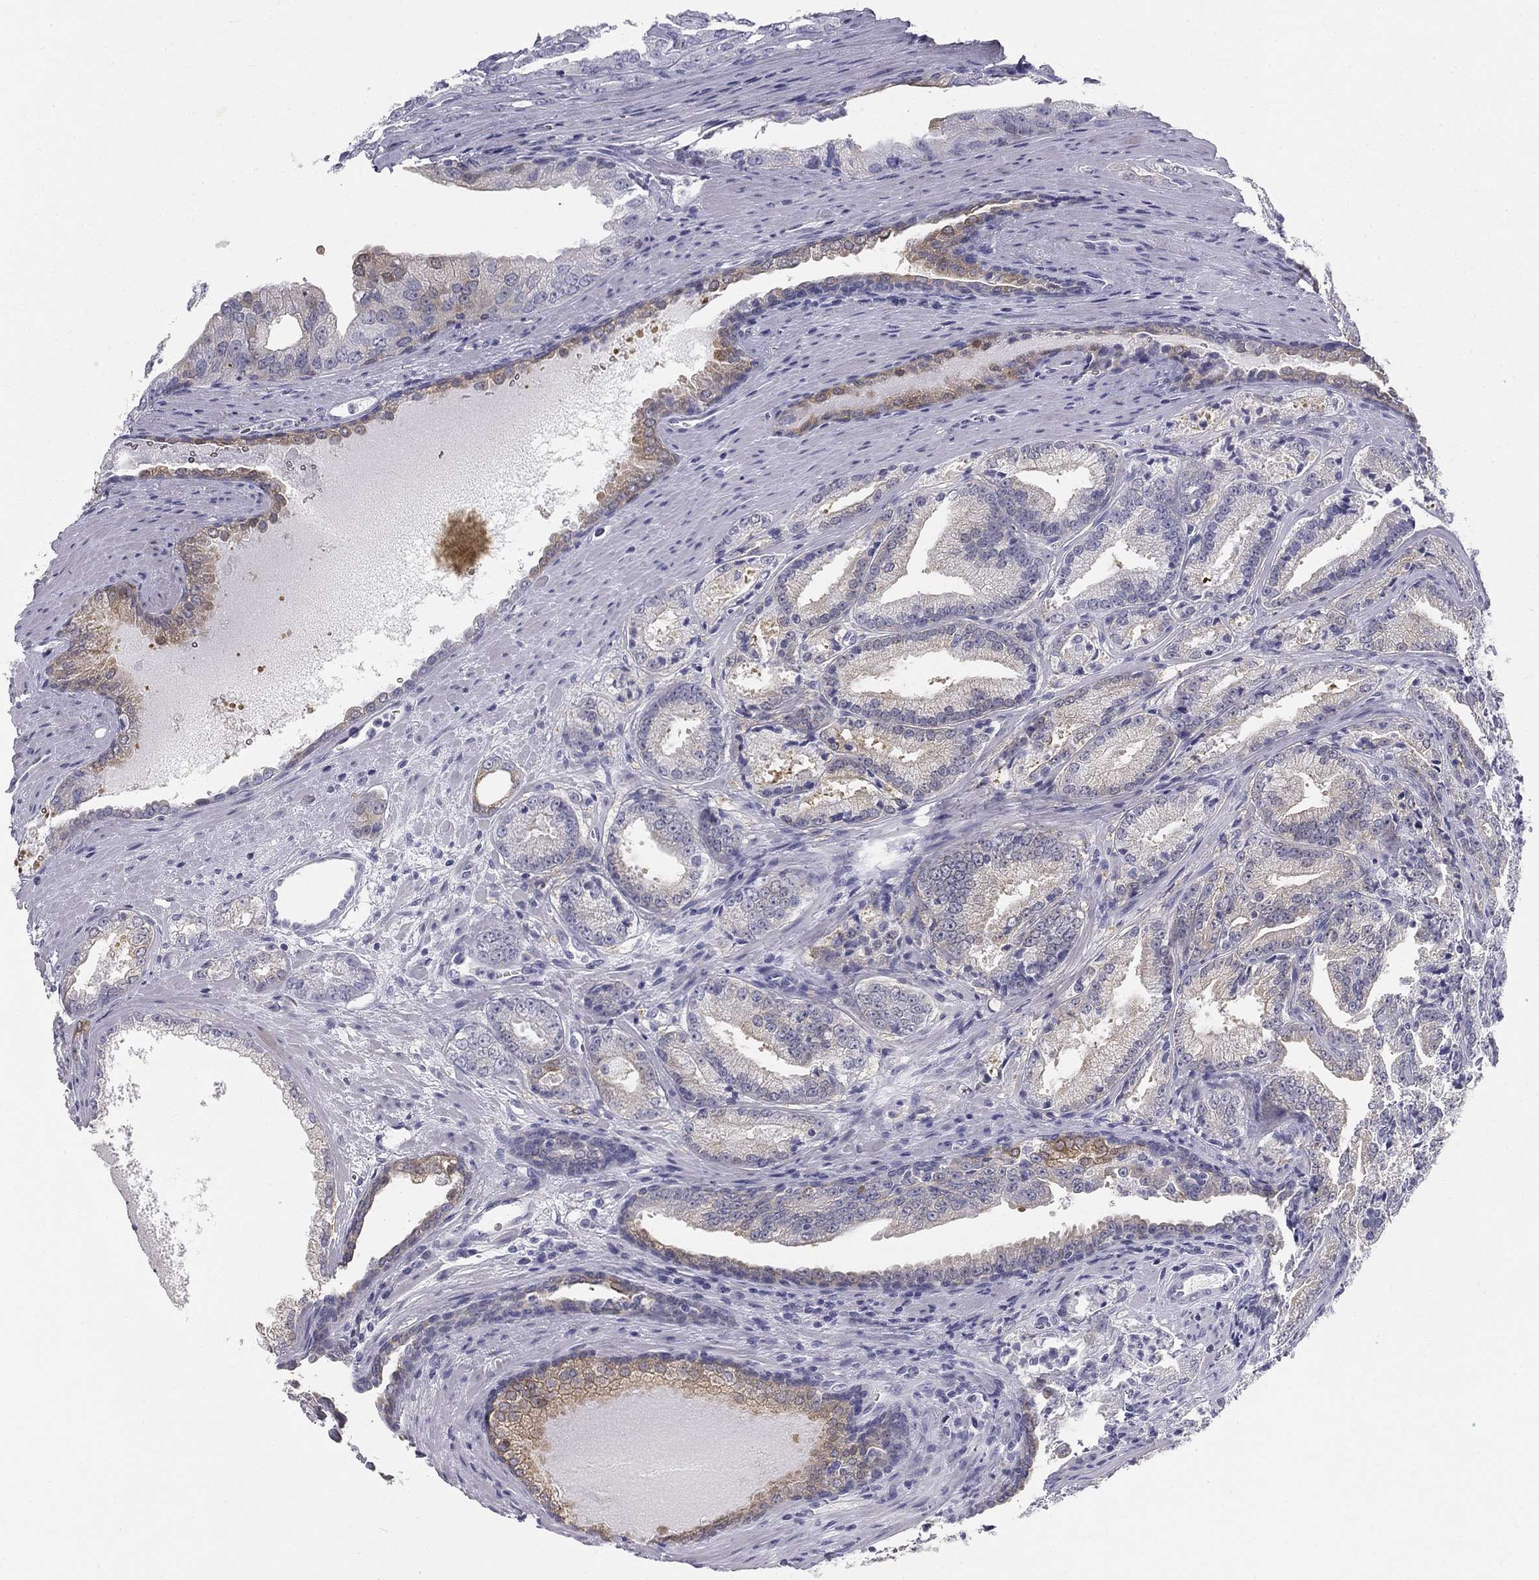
{"staining": {"intensity": "moderate", "quantity": "25%-75%", "location": "cytoplasmic/membranous"}, "tissue": "prostate cancer", "cell_type": "Tumor cells", "image_type": "cancer", "snomed": [{"axis": "morphology", "description": "Adenocarcinoma, NOS"}, {"axis": "morphology", "description": "Adenocarcinoma, High grade"}, {"axis": "topography", "description": "Prostate"}], "caption": "Immunohistochemistry of adenocarcinoma (high-grade) (prostate) exhibits medium levels of moderate cytoplasmic/membranous expression in about 25%-75% of tumor cells.", "gene": "SULT2B1", "patient": {"sex": "male", "age": 70}}